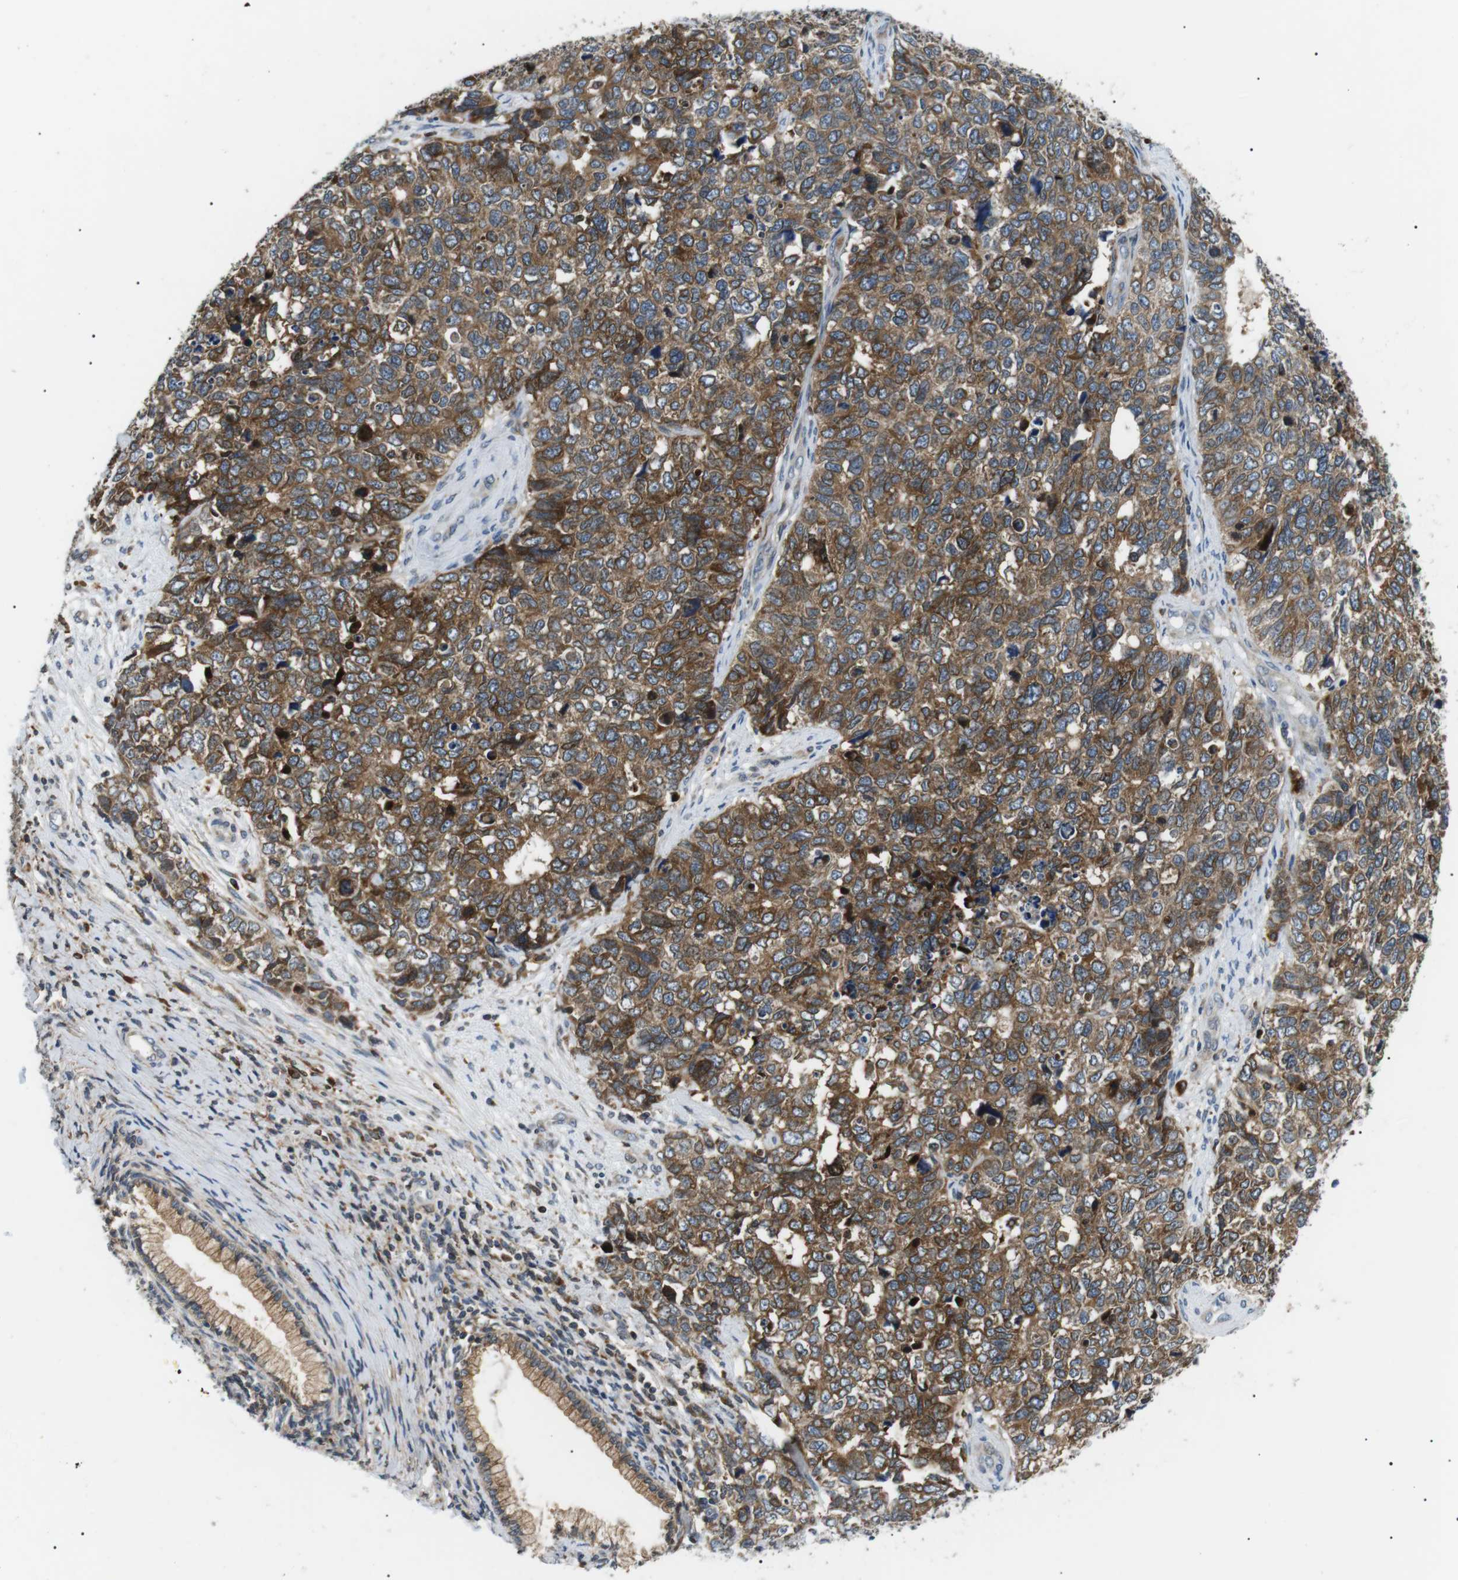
{"staining": {"intensity": "moderate", "quantity": ">75%", "location": "cytoplasmic/membranous"}, "tissue": "cervical cancer", "cell_type": "Tumor cells", "image_type": "cancer", "snomed": [{"axis": "morphology", "description": "Squamous cell carcinoma, NOS"}, {"axis": "topography", "description": "Cervix"}], "caption": "Approximately >75% of tumor cells in cervical cancer demonstrate moderate cytoplasmic/membranous protein expression as visualized by brown immunohistochemical staining.", "gene": "RAB9A", "patient": {"sex": "female", "age": 63}}